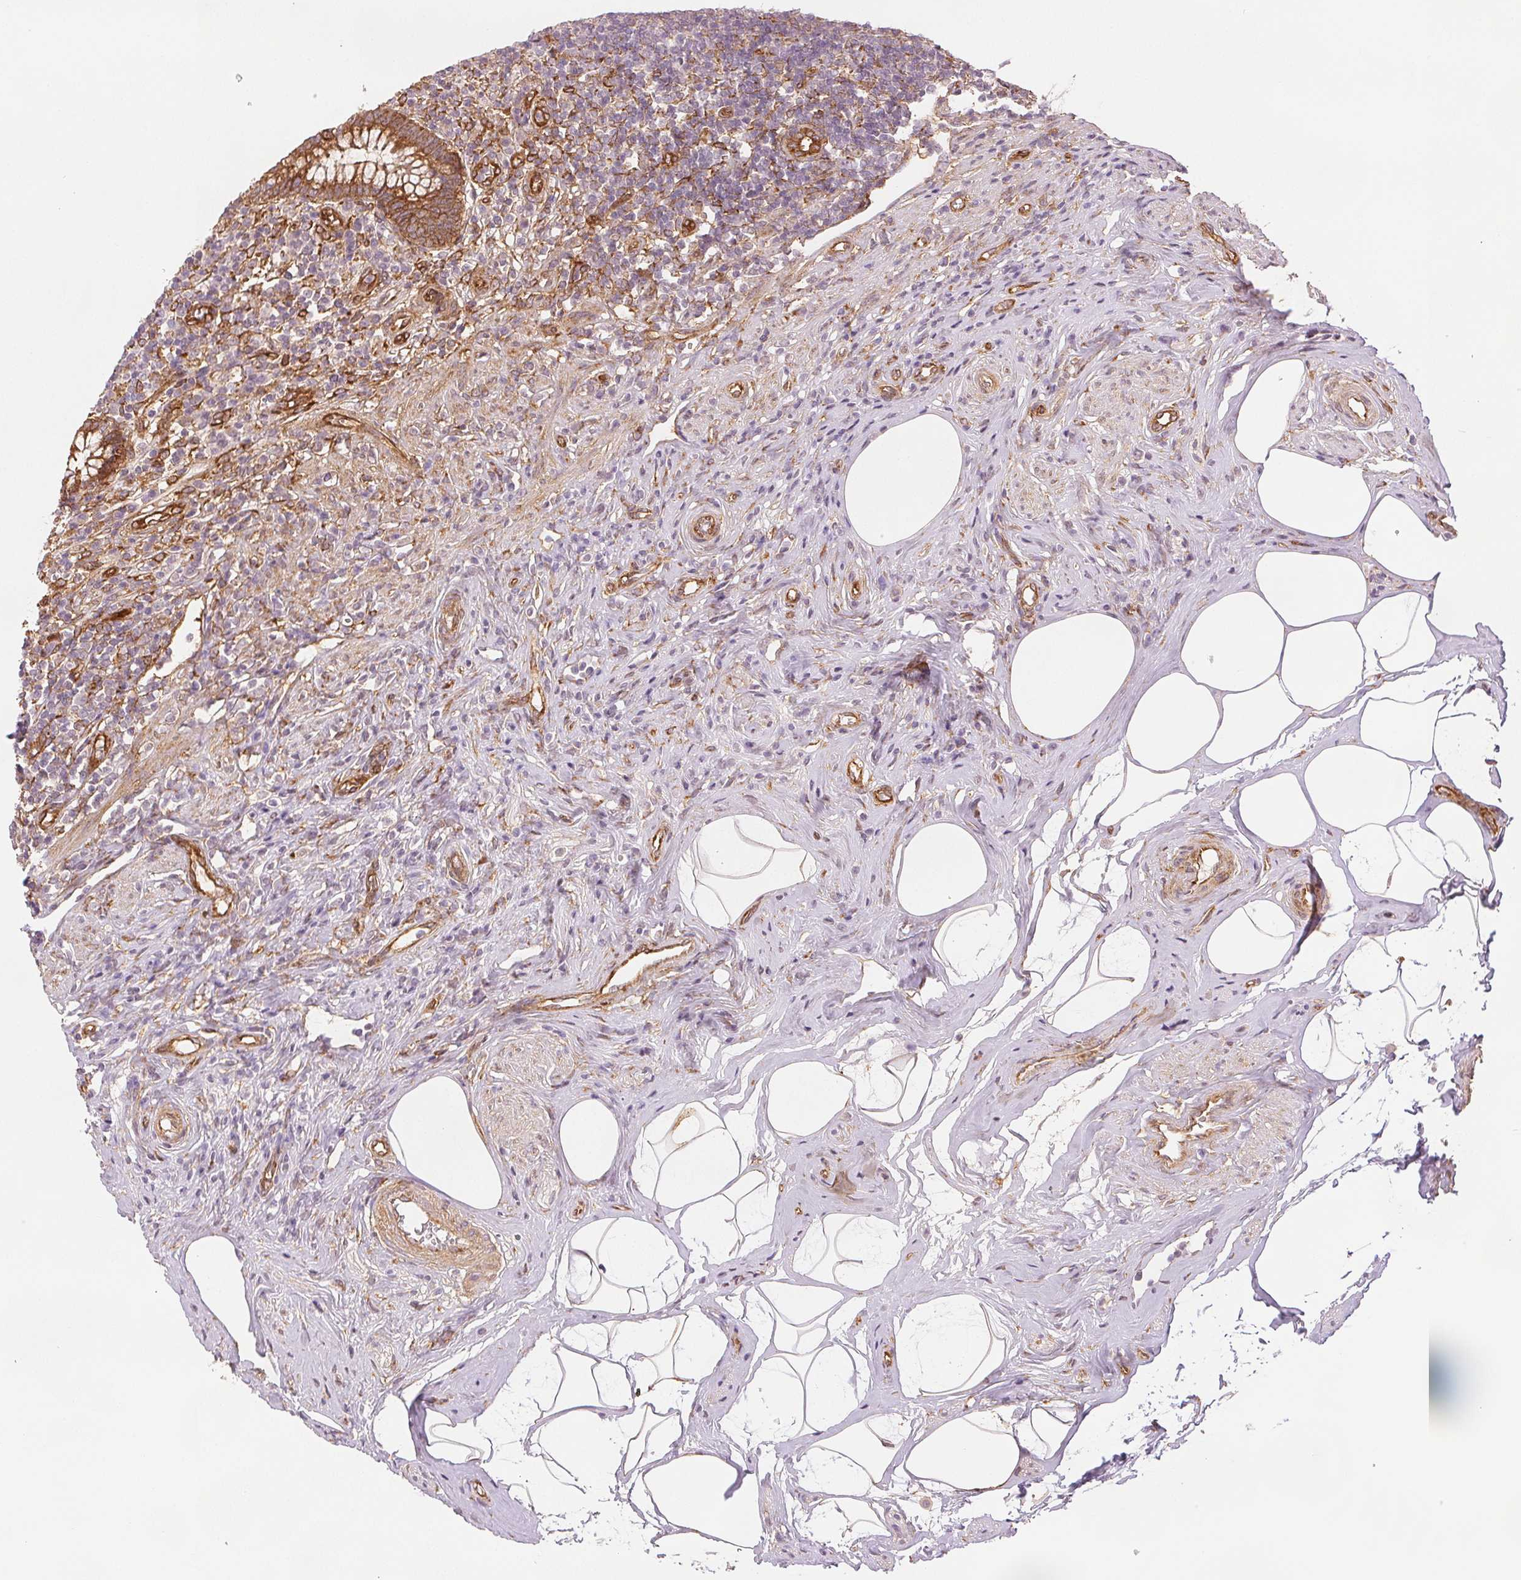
{"staining": {"intensity": "strong", "quantity": ">75%", "location": "cytoplasmic/membranous"}, "tissue": "appendix", "cell_type": "Glandular cells", "image_type": "normal", "snomed": [{"axis": "morphology", "description": "Normal tissue, NOS"}, {"axis": "topography", "description": "Appendix"}], "caption": "This is a micrograph of immunohistochemistry (IHC) staining of unremarkable appendix, which shows strong staining in the cytoplasmic/membranous of glandular cells.", "gene": "DIAPH2", "patient": {"sex": "female", "age": 56}}